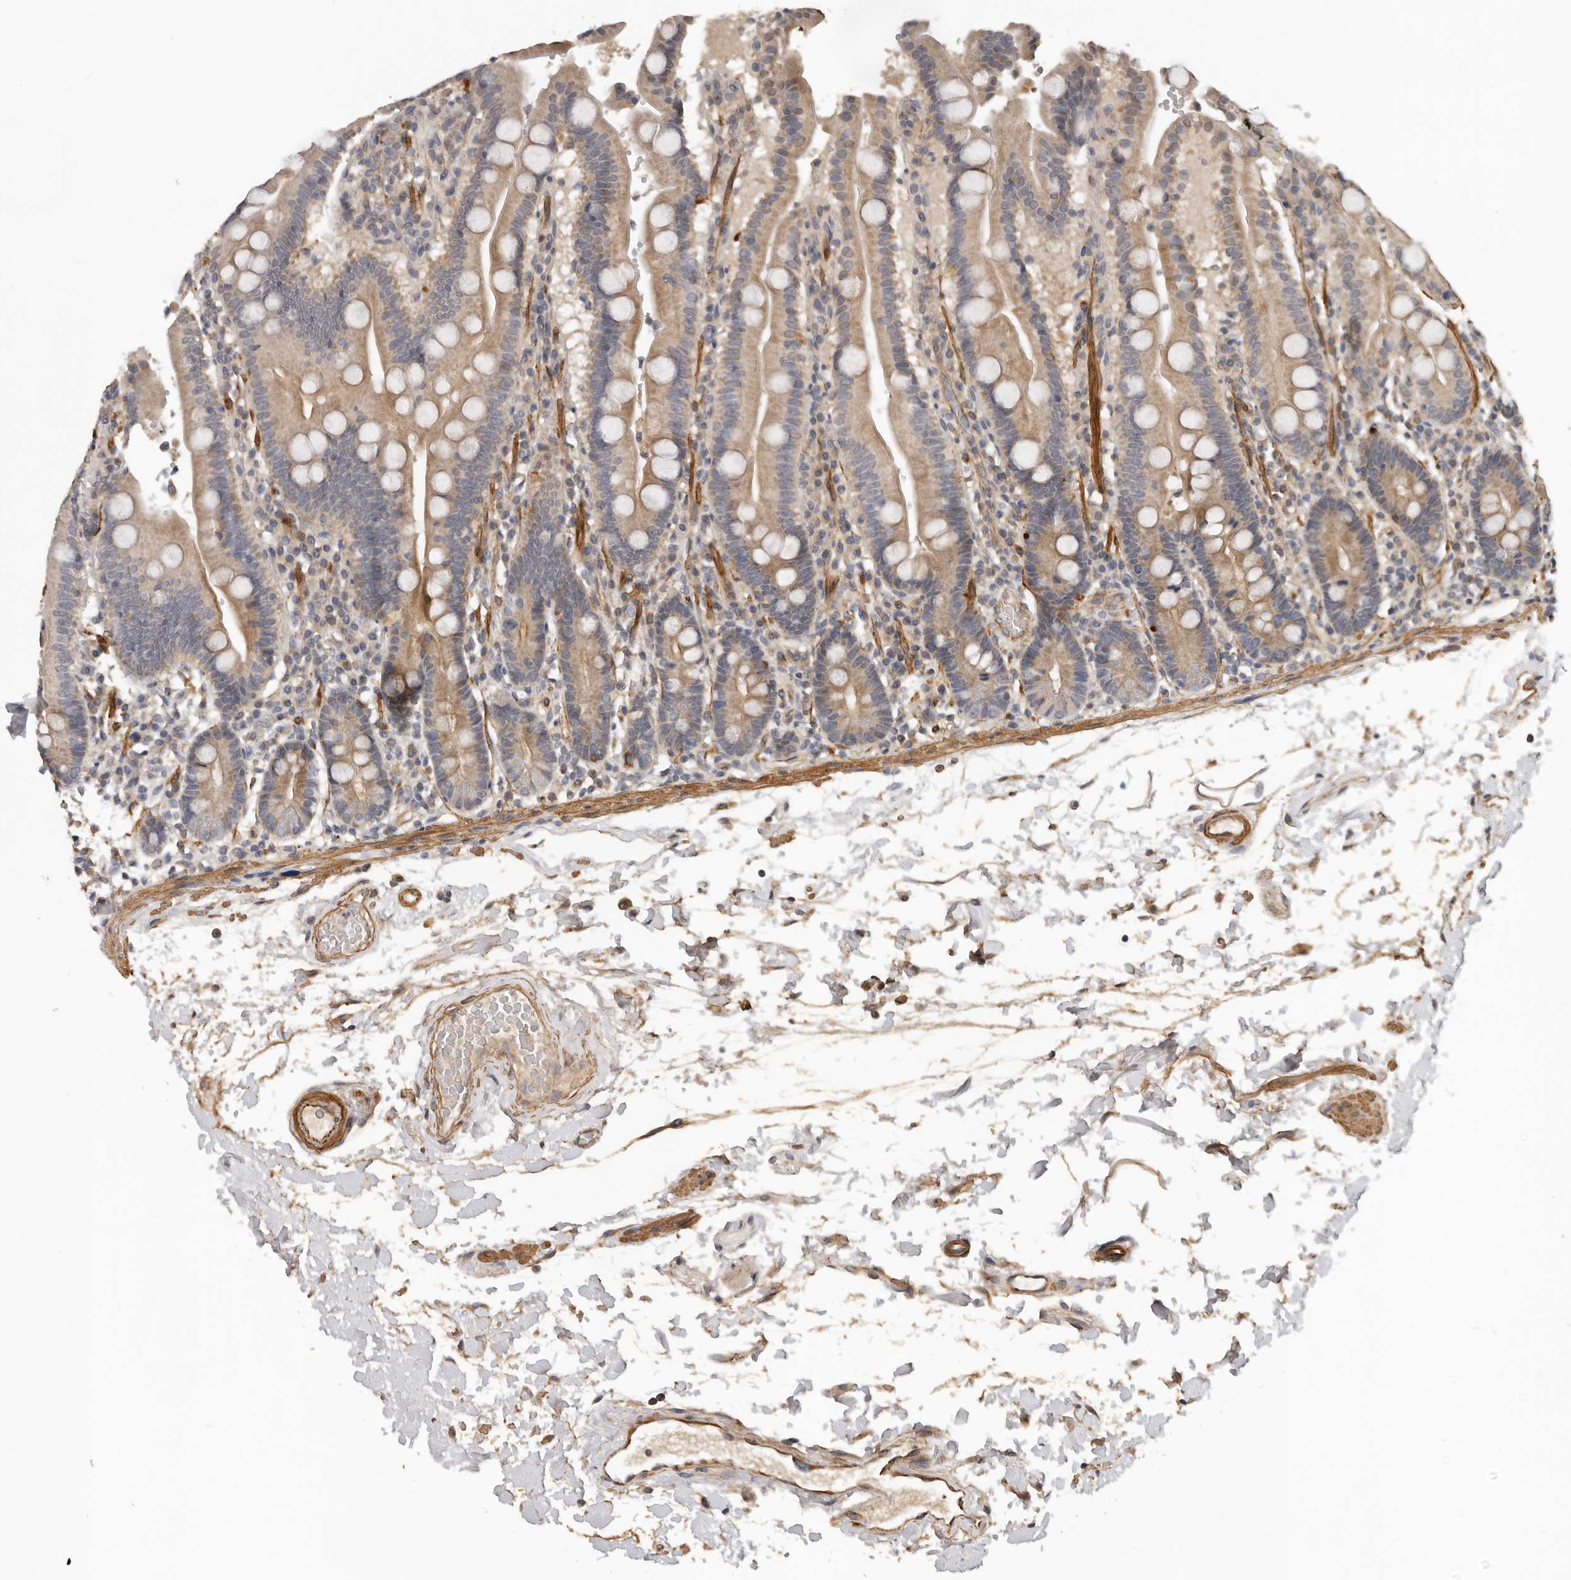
{"staining": {"intensity": "weak", "quantity": "25%-75%", "location": "cytoplasmic/membranous"}, "tissue": "duodenum", "cell_type": "Glandular cells", "image_type": "normal", "snomed": [{"axis": "morphology", "description": "Normal tissue, NOS"}, {"axis": "topography", "description": "Small intestine, NOS"}], "caption": "A micrograph showing weak cytoplasmic/membranous expression in about 25%-75% of glandular cells in benign duodenum, as visualized by brown immunohistochemical staining.", "gene": "RNF157", "patient": {"sex": "female", "age": 71}}